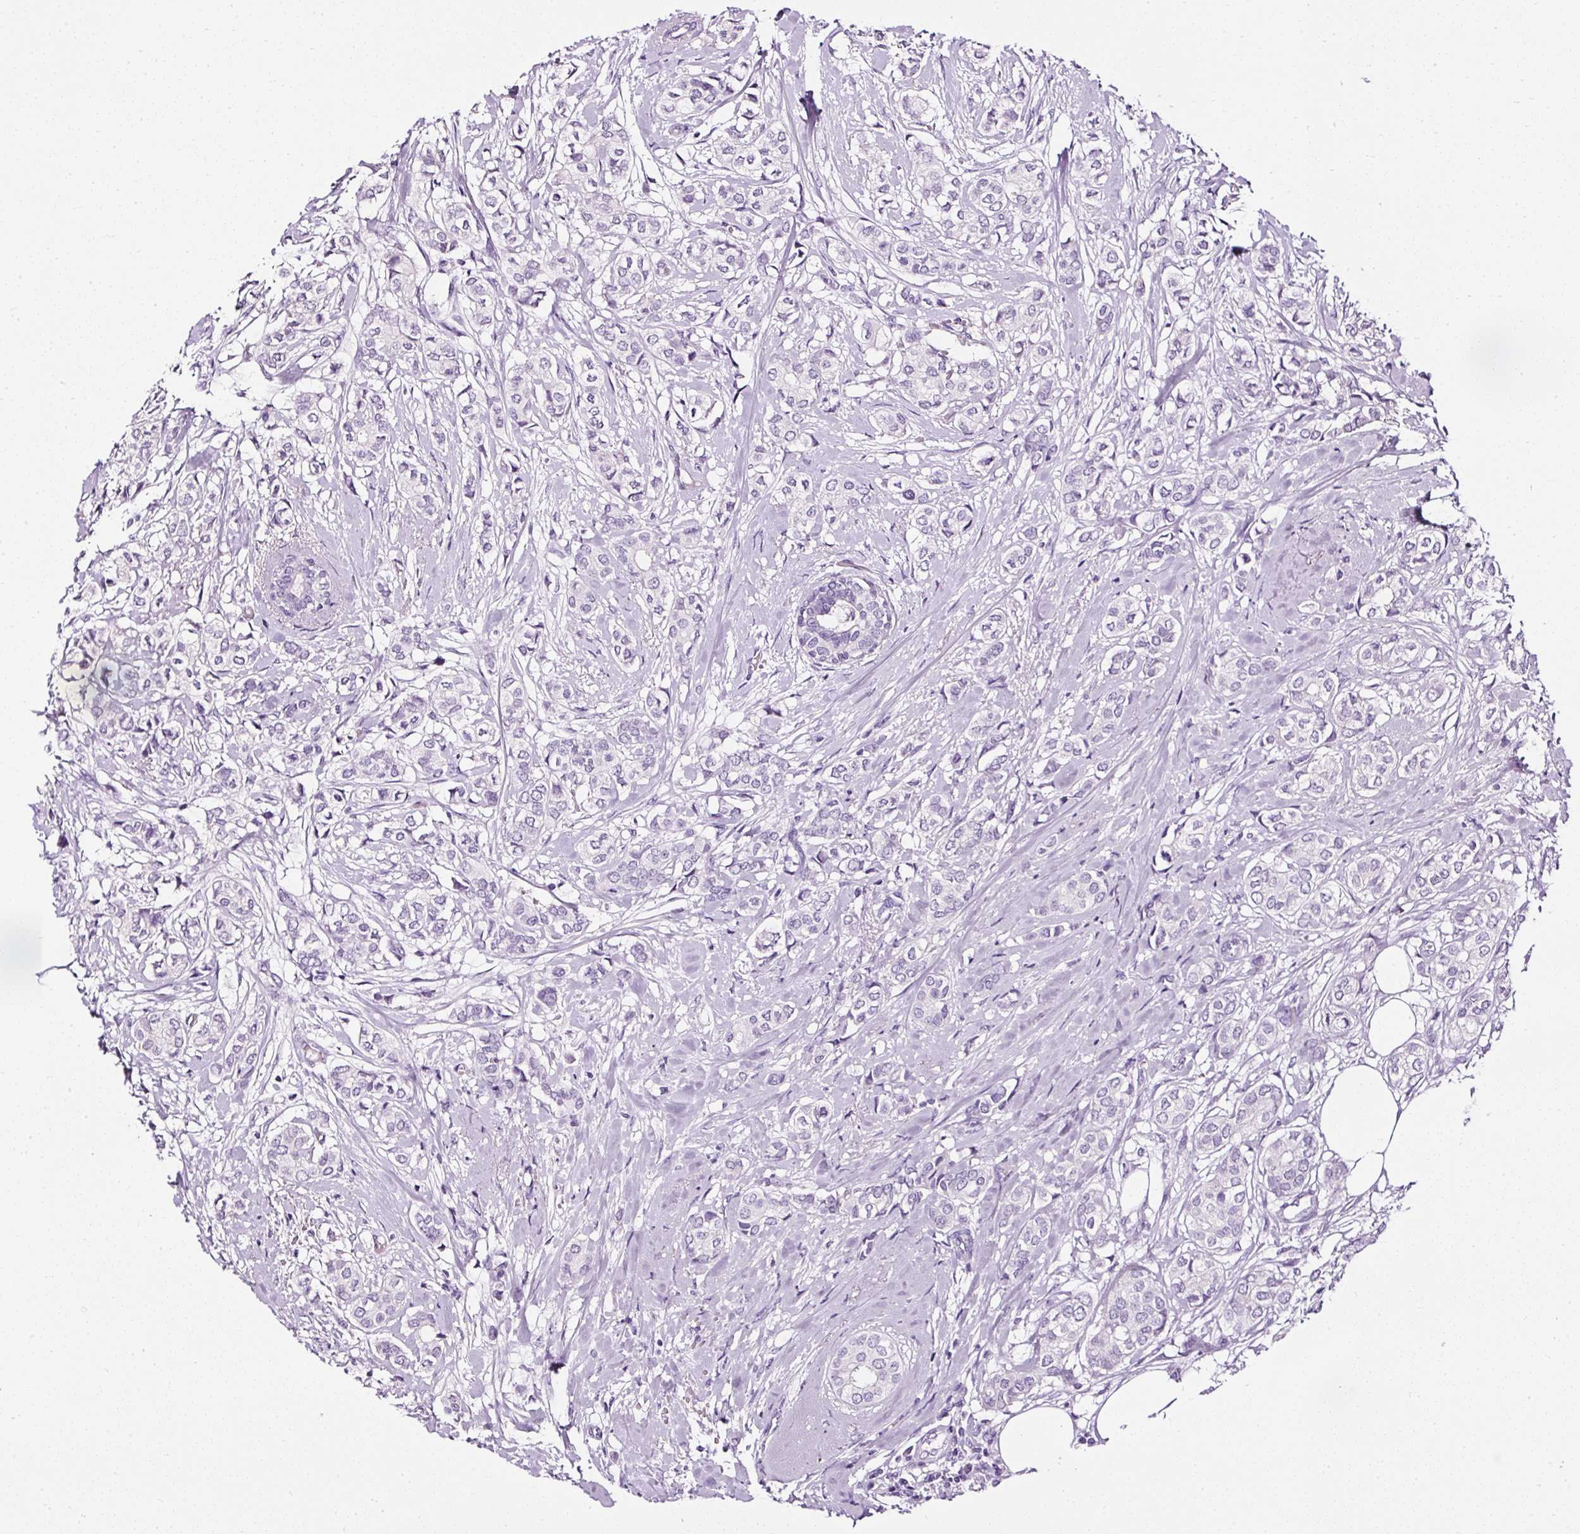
{"staining": {"intensity": "negative", "quantity": "none", "location": "none"}, "tissue": "breast cancer", "cell_type": "Tumor cells", "image_type": "cancer", "snomed": [{"axis": "morphology", "description": "Duct carcinoma"}, {"axis": "topography", "description": "Breast"}], "caption": "DAB (3,3'-diaminobenzidine) immunohistochemical staining of breast cancer demonstrates no significant expression in tumor cells. Brightfield microscopy of immunohistochemistry (IHC) stained with DAB (3,3'-diaminobenzidine) (brown) and hematoxylin (blue), captured at high magnification.", "gene": "ATP2A1", "patient": {"sex": "female", "age": 73}}